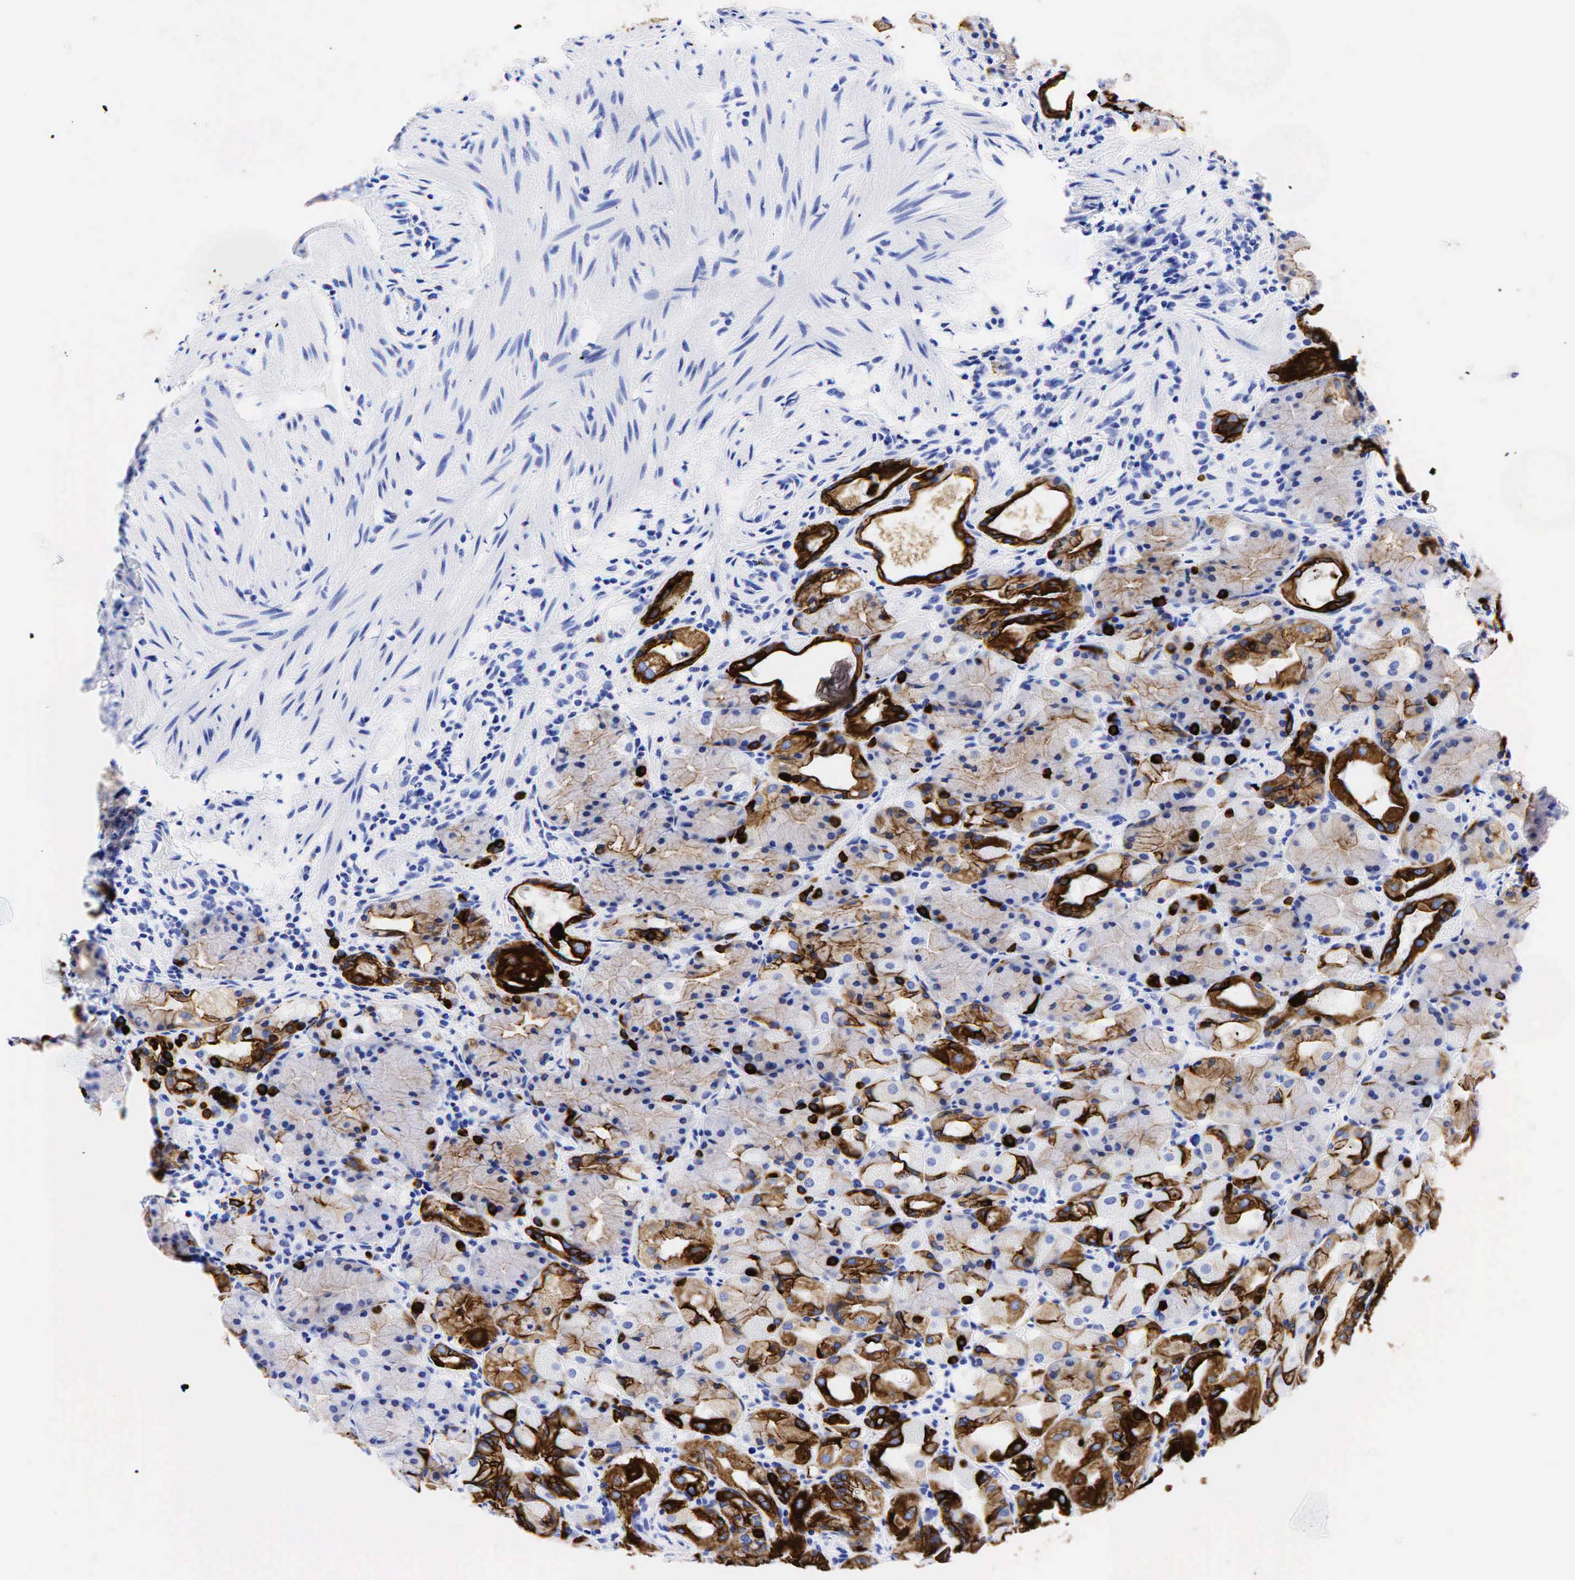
{"staining": {"intensity": "strong", "quantity": "25%-75%", "location": "cytoplasmic/membranous"}, "tissue": "stomach", "cell_type": "Glandular cells", "image_type": "normal", "snomed": [{"axis": "morphology", "description": "Normal tissue, NOS"}, {"axis": "topography", "description": "Stomach, upper"}], "caption": "This is a micrograph of immunohistochemistry (IHC) staining of unremarkable stomach, which shows strong expression in the cytoplasmic/membranous of glandular cells.", "gene": "KRT19", "patient": {"sex": "female", "age": 75}}